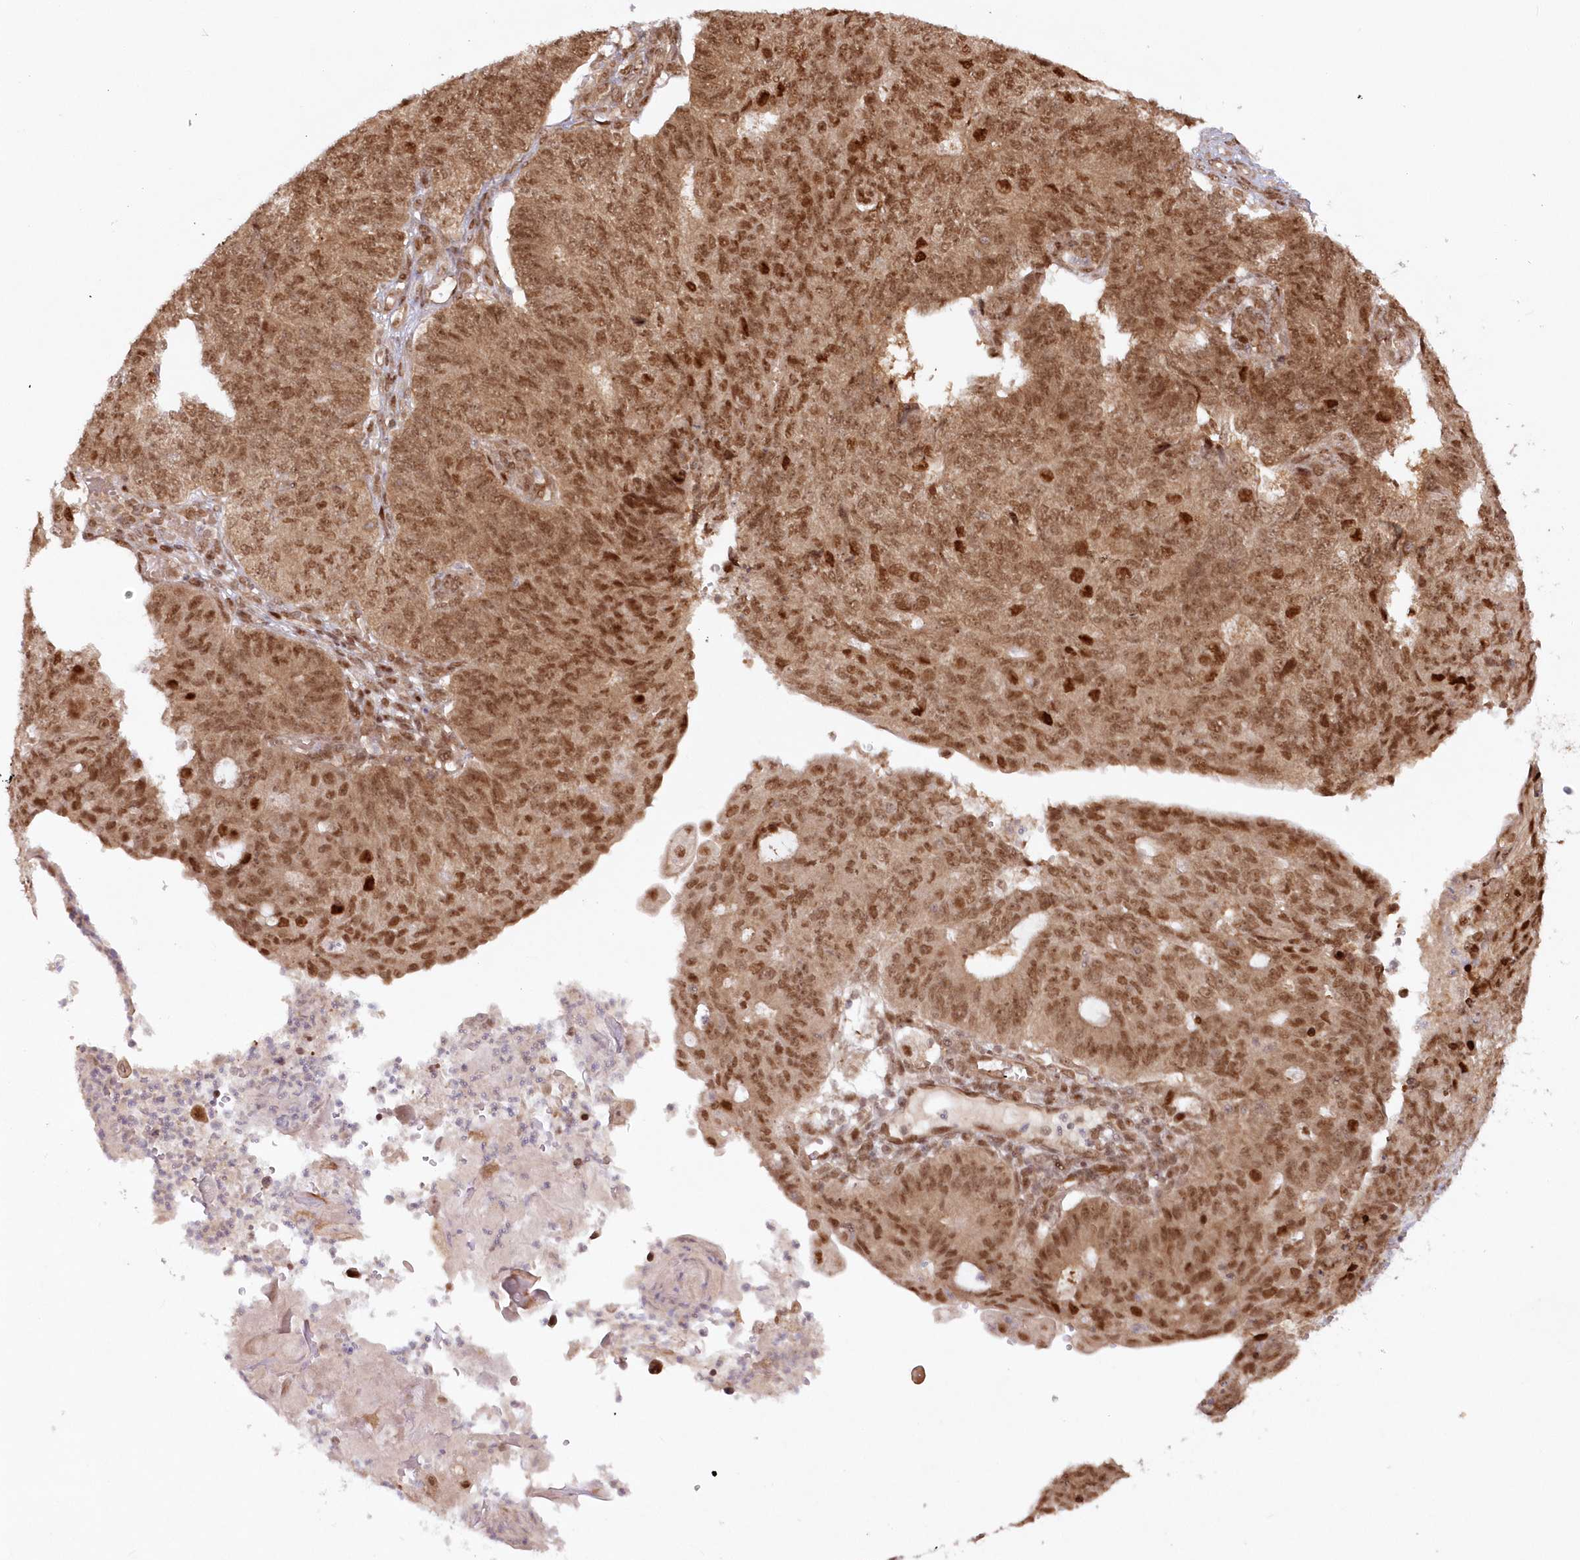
{"staining": {"intensity": "moderate", "quantity": ">75%", "location": "cytoplasmic/membranous,nuclear"}, "tissue": "endometrial cancer", "cell_type": "Tumor cells", "image_type": "cancer", "snomed": [{"axis": "morphology", "description": "Adenocarcinoma, NOS"}, {"axis": "topography", "description": "Endometrium"}], "caption": "A brown stain labels moderate cytoplasmic/membranous and nuclear positivity of a protein in human endometrial adenocarcinoma tumor cells.", "gene": "TOGARAM2", "patient": {"sex": "female", "age": 32}}